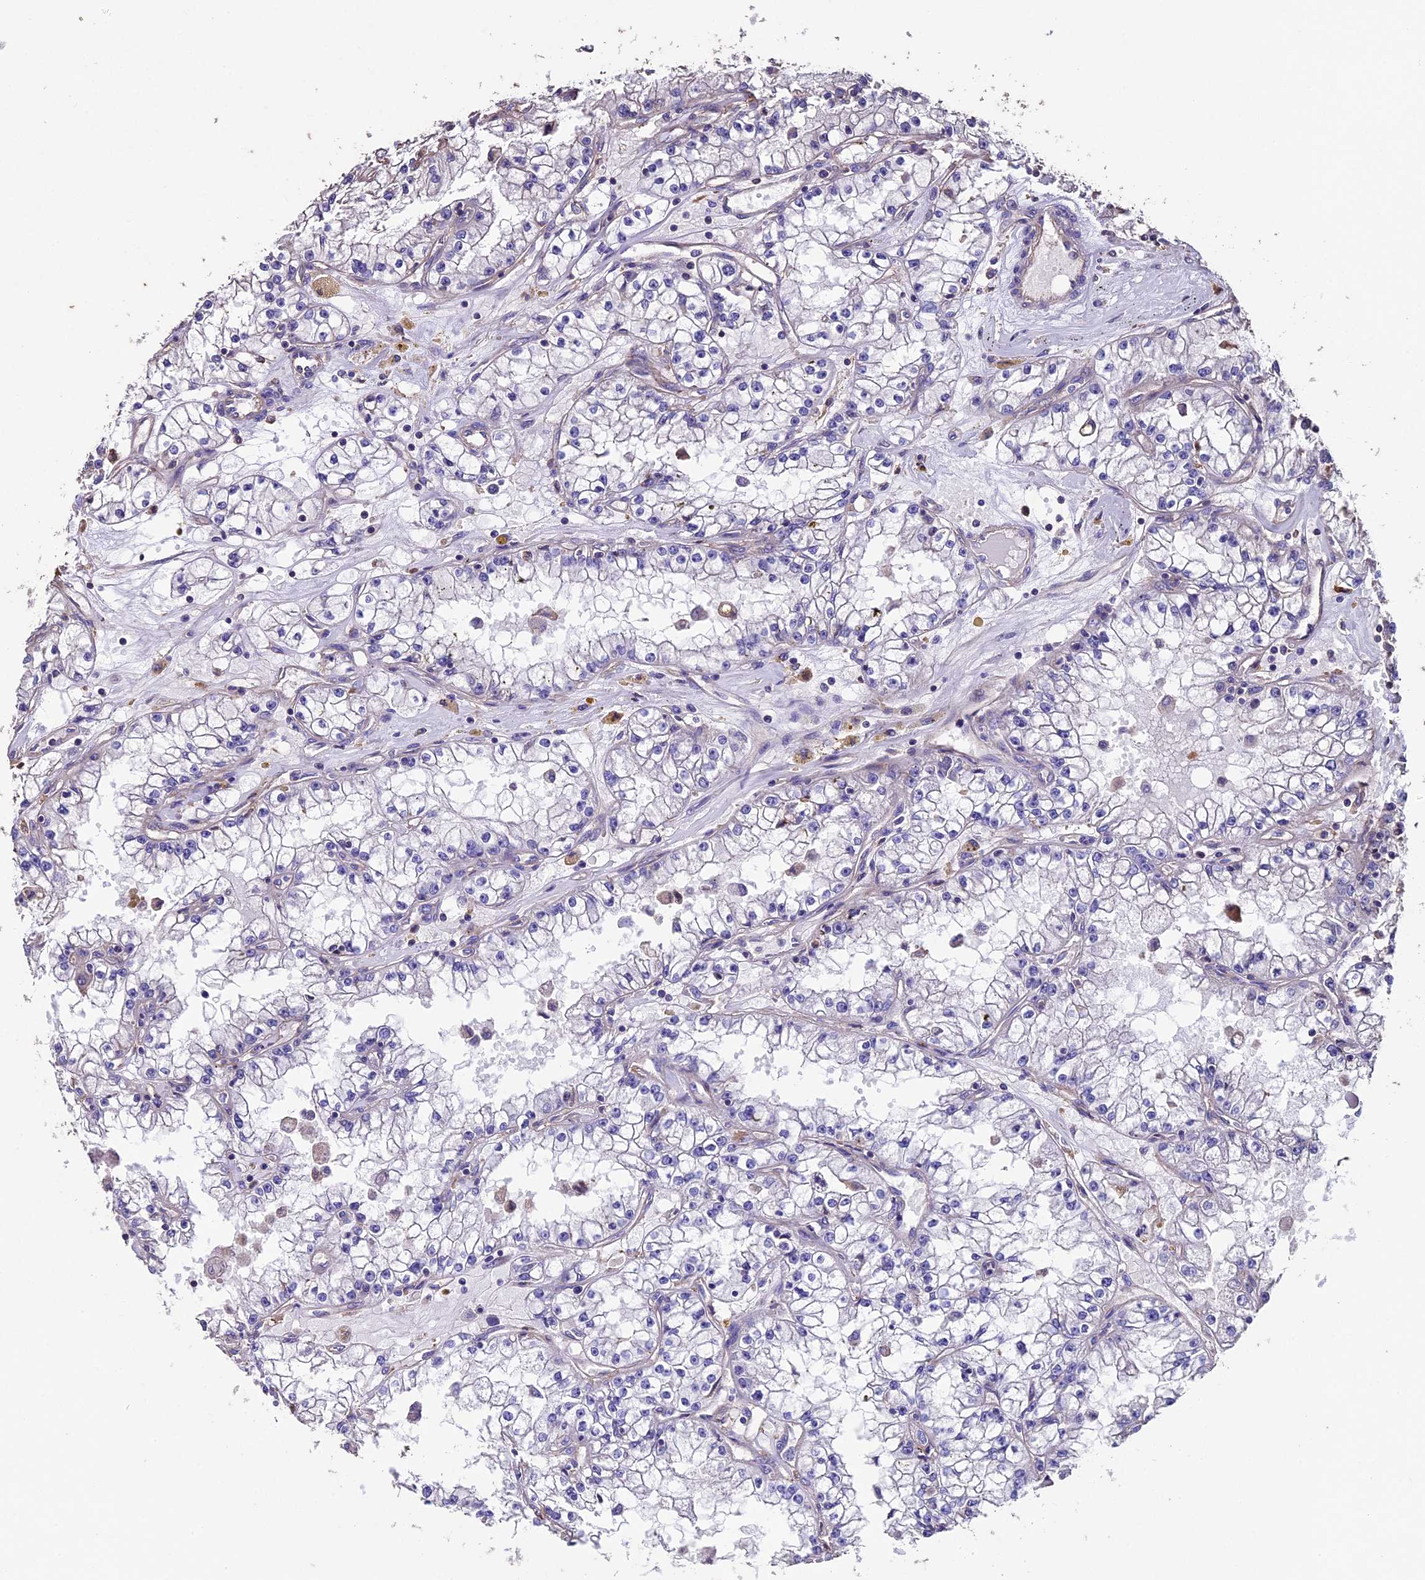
{"staining": {"intensity": "negative", "quantity": "none", "location": "none"}, "tissue": "renal cancer", "cell_type": "Tumor cells", "image_type": "cancer", "snomed": [{"axis": "morphology", "description": "Adenocarcinoma, NOS"}, {"axis": "topography", "description": "Kidney"}], "caption": "Tumor cells show no significant expression in adenocarcinoma (renal).", "gene": "USB1", "patient": {"sex": "male", "age": 56}}